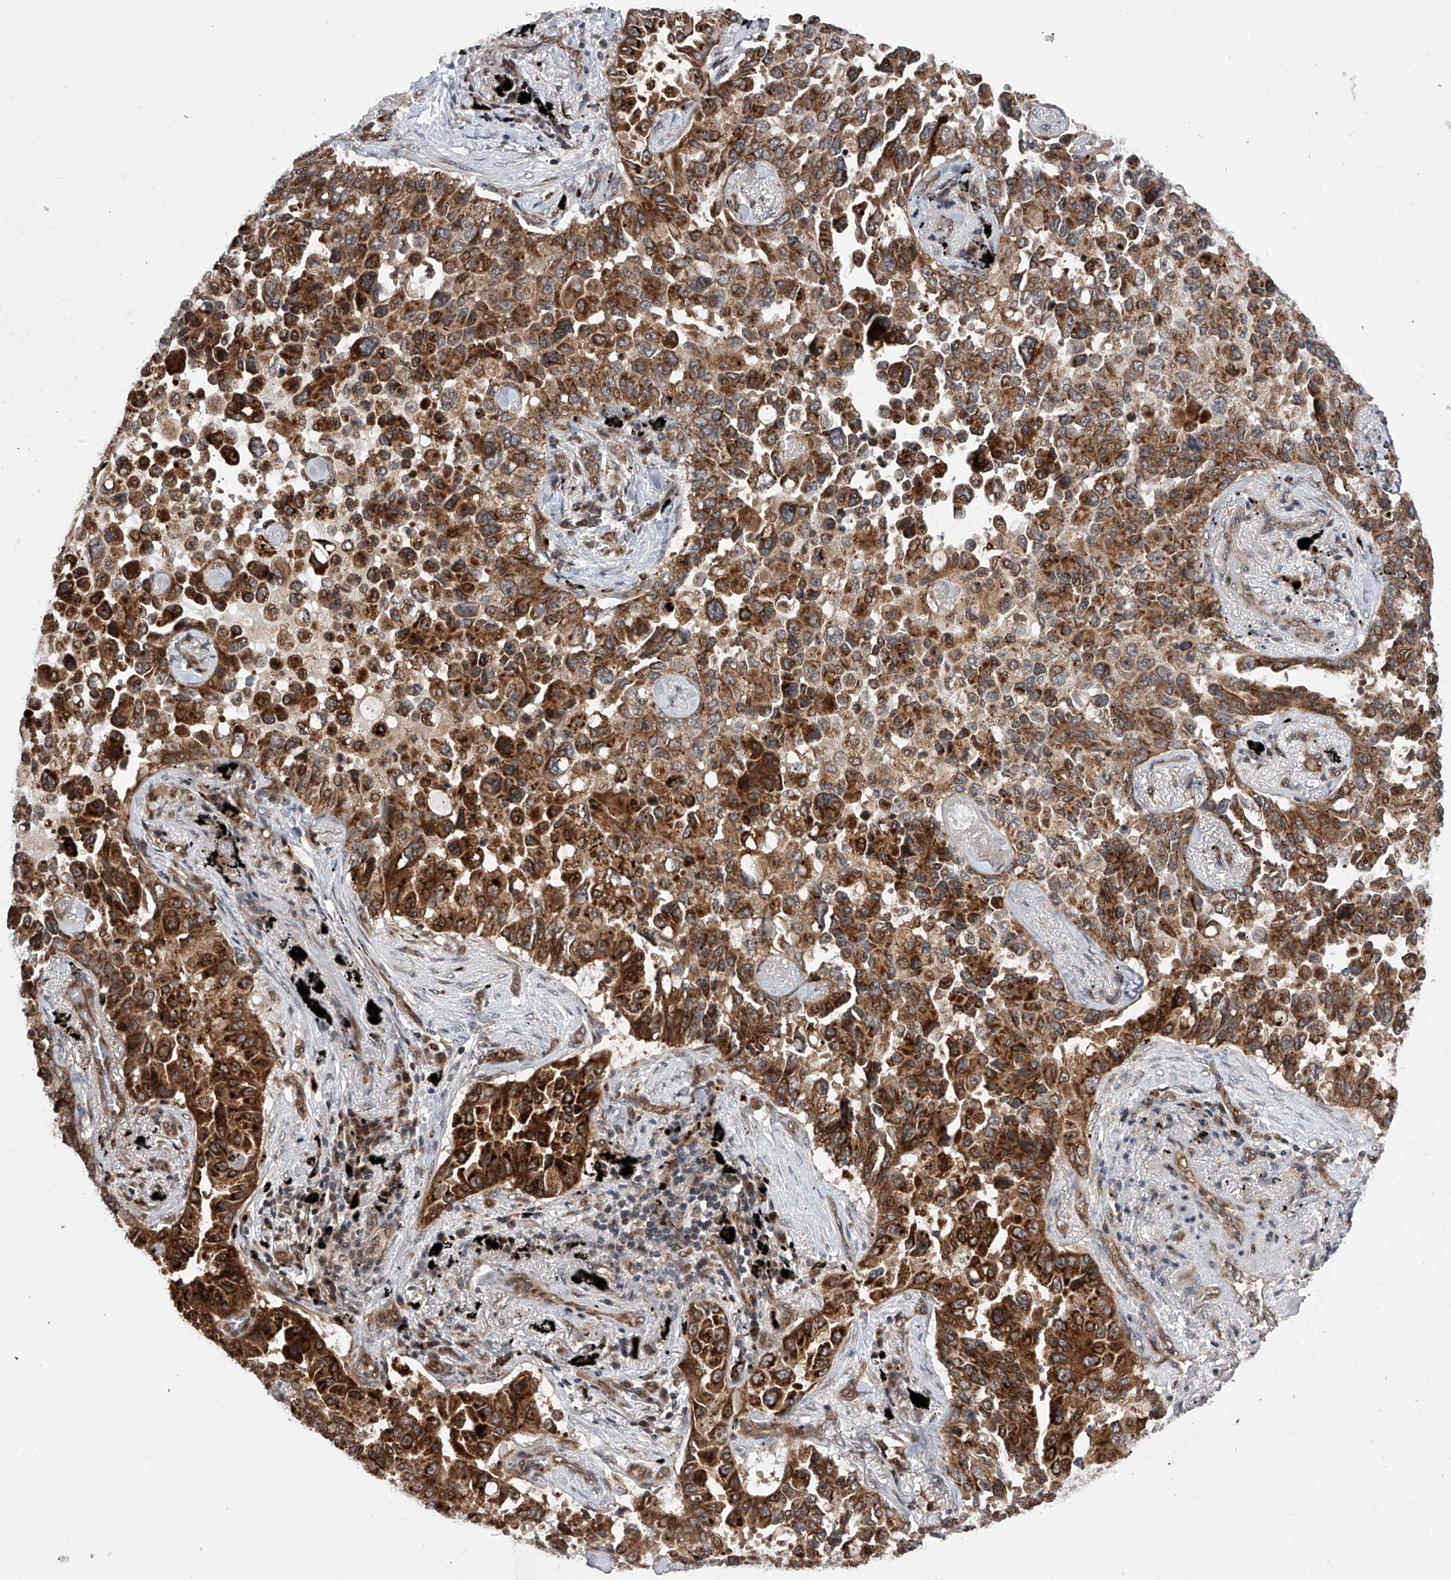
{"staining": {"intensity": "strong", "quantity": ">75%", "location": "cytoplasmic/membranous"}, "tissue": "lung cancer", "cell_type": "Tumor cells", "image_type": "cancer", "snomed": [{"axis": "morphology", "description": "Adenocarcinoma, NOS"}, {"axis": "topography", "description": "Lung"}], "caption": "A brown stain shows strong cytoplasmic/membranous expression of a protein in human lung adenocarcinoma tumor cells. (brown staining indicates protein expression, while blue staining denotes nuclei).", "gene": "MAP3K11", "patient": {"sex": "female", "age": 67}}